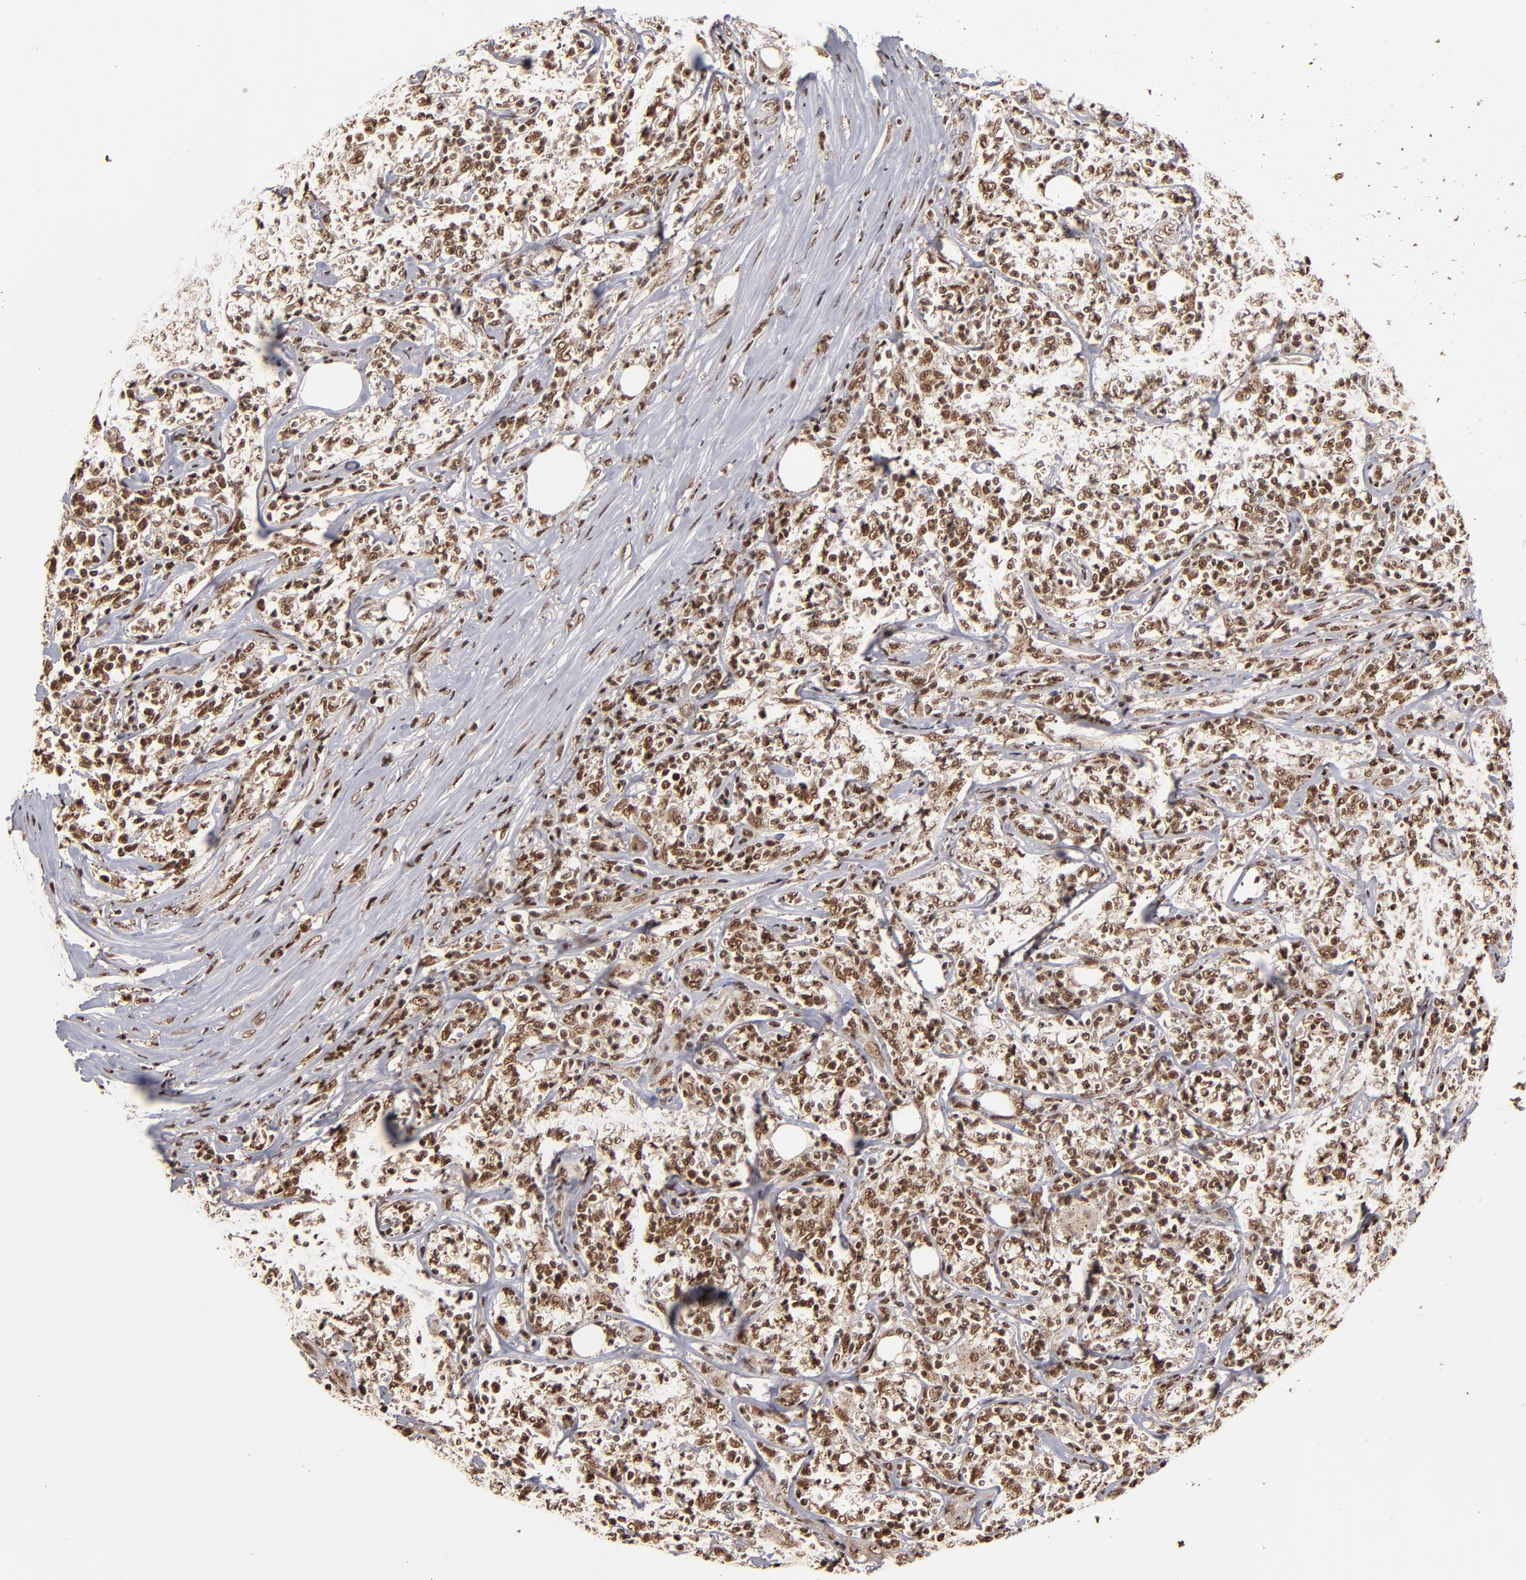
{"staining": {"intensity": "moderate", "quantity": ">75%", "location": "nuclear"}, "tissue": "lymphoma", "cell_type": "Tumor cells", "image_type": "cancer", "snomed": [{"axis": "morphology", "description": "Malignant lymphoma, non-Hodgkin's type, High grade"}, {"axis": "topography", "description": "Lymph node"}], "caption": "Lymphoma tissue shows moderate nuclear staining in about >75% of tumor cells", "gene": "SNW1", "patient": {"sex": "female", "age": 84}}